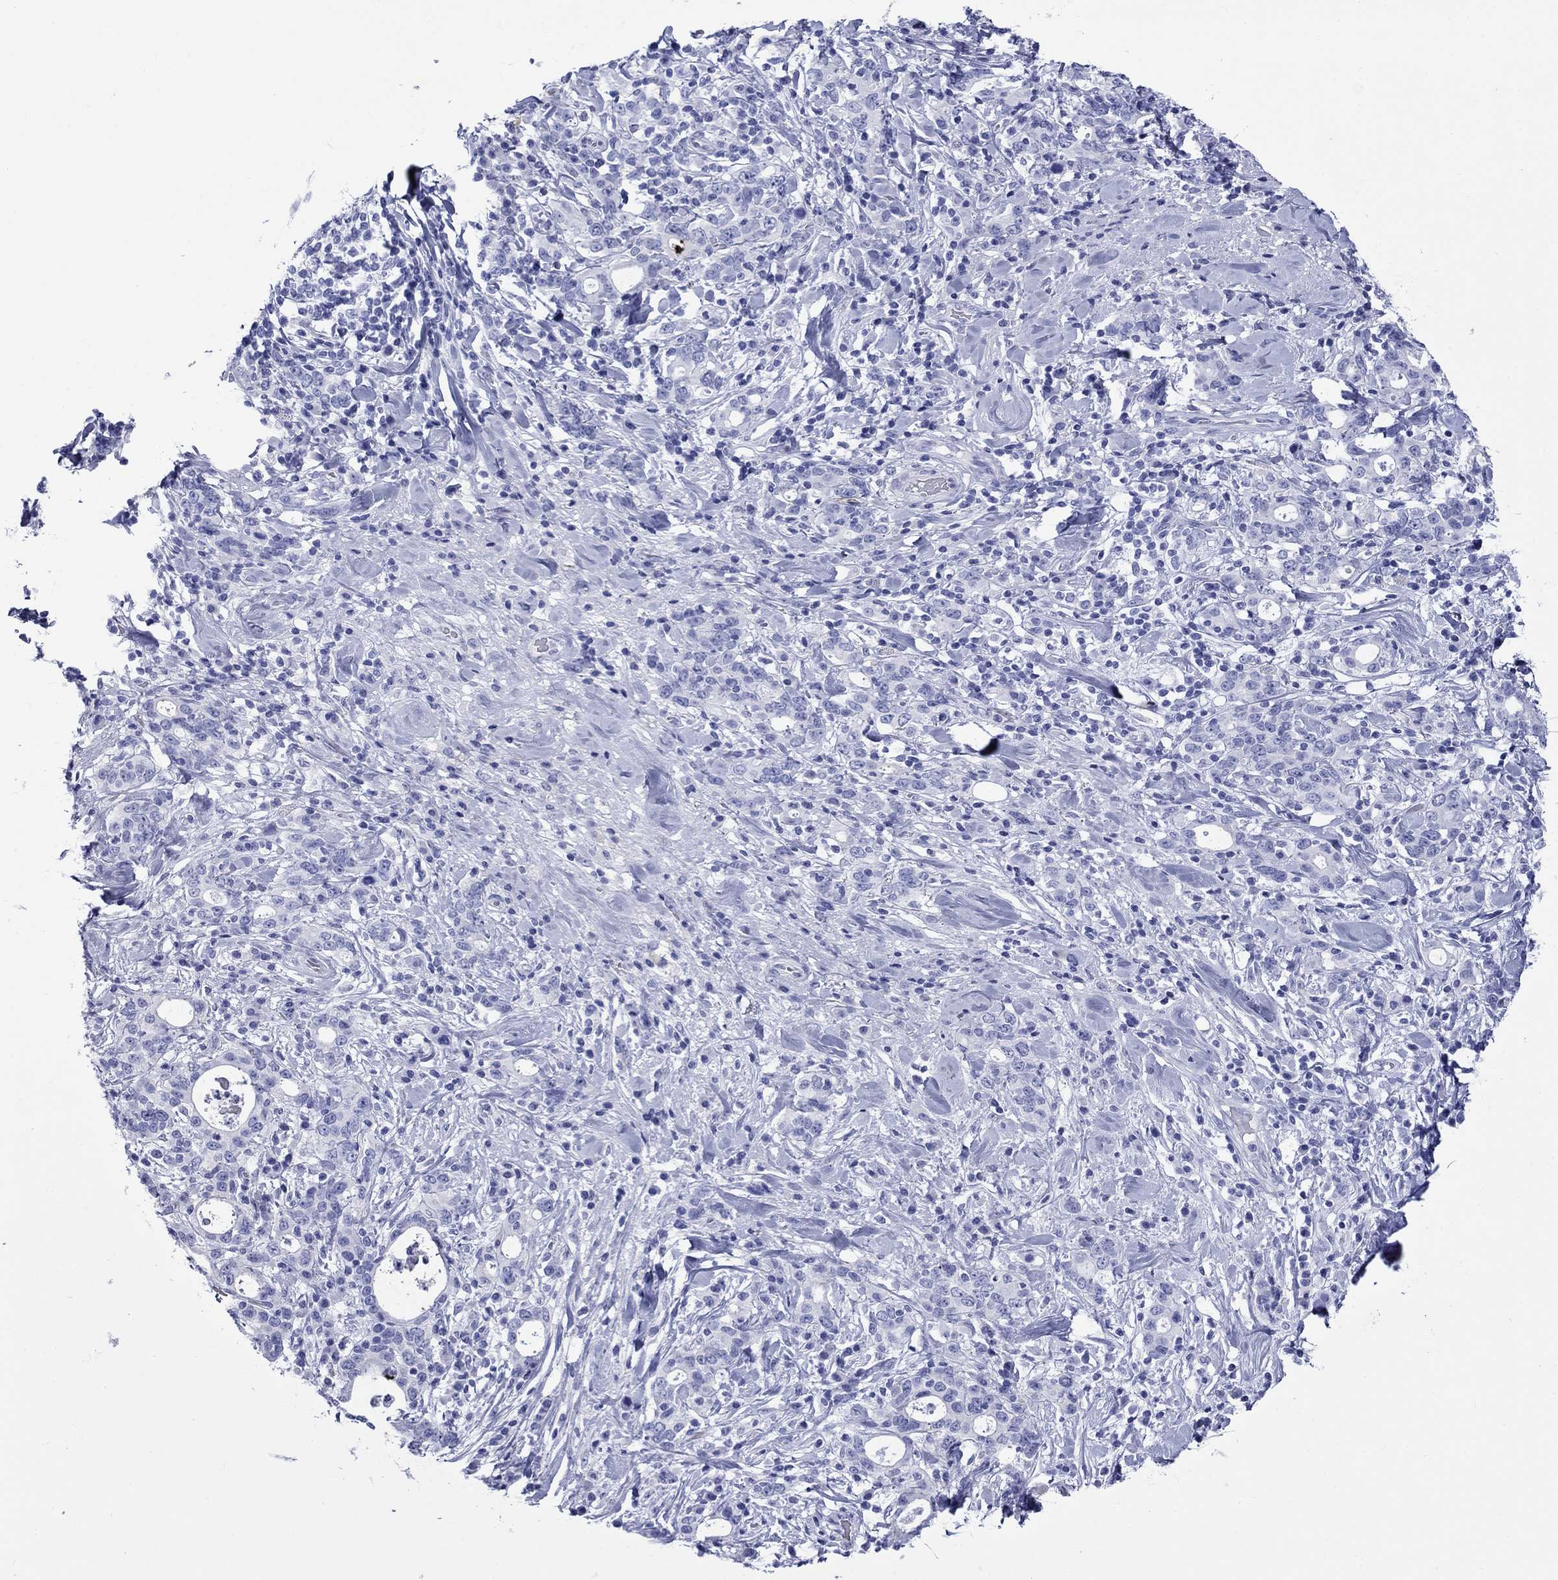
{"staining": {"intensity": "negative", "quantity": "none", "location": "none"}, "tissue": "stomach cancer", "cell_type": "Tumor cells", "image_type": "cancer", "snomed": [{"axis": "morphology", "description": "Adenocarcinoma, NOS"}, {"axis": "topography", "description": "Stomach"}], "caption": "DAB (3,3'-diaminobenzidine) immunohistochemical staining of adenocarcinoma (stomach) reveals no significant positivity in tumor cells. The staining is performed using DAB brown chromogen with nuclei counter-stained in using hematoxylin.", "gene": "ROM1", "patient": {"sex": "male", "age": 79}}